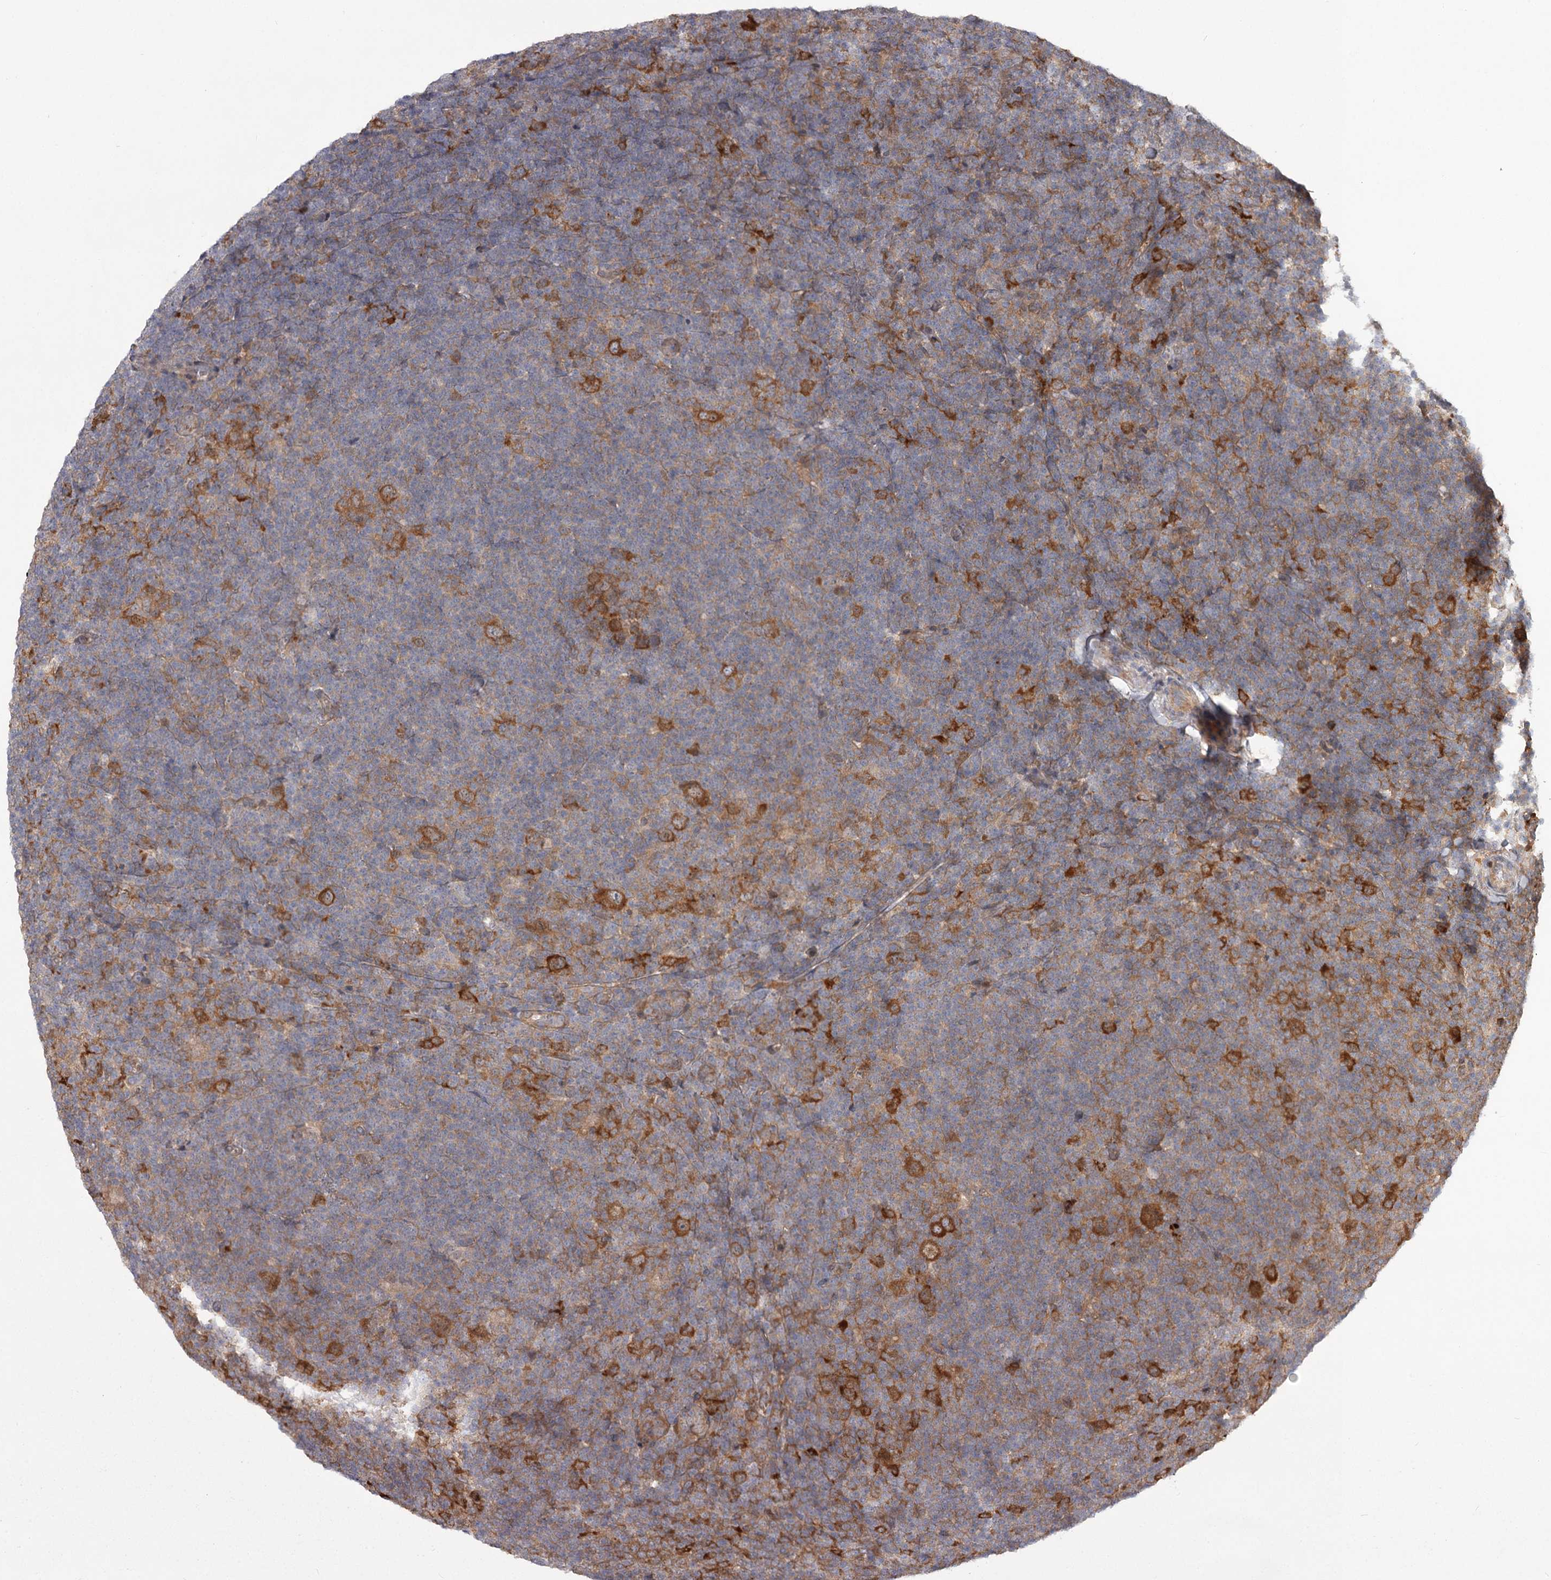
{"staining": {"intensity": "moderate", "quantity": ">75%", "location": "cytoplasmic/membranous"}, "tissue": "lymphoma", "cell_type": "Tumor cells", "image_type": "cancer", "snomed": [{"axis": "morphology", "description": "Hodgkin's disease, NOS"}, {"axis": "topography", "description": "Lymph node"}], "caption": "This is an image of immunohistochemistry staining of lymphoma, which shows moderate expression in the cytoplasmic/membranous of tumor cells.", "gene": "CCNG2", "patient": {"sex": "female", "age": 57}}